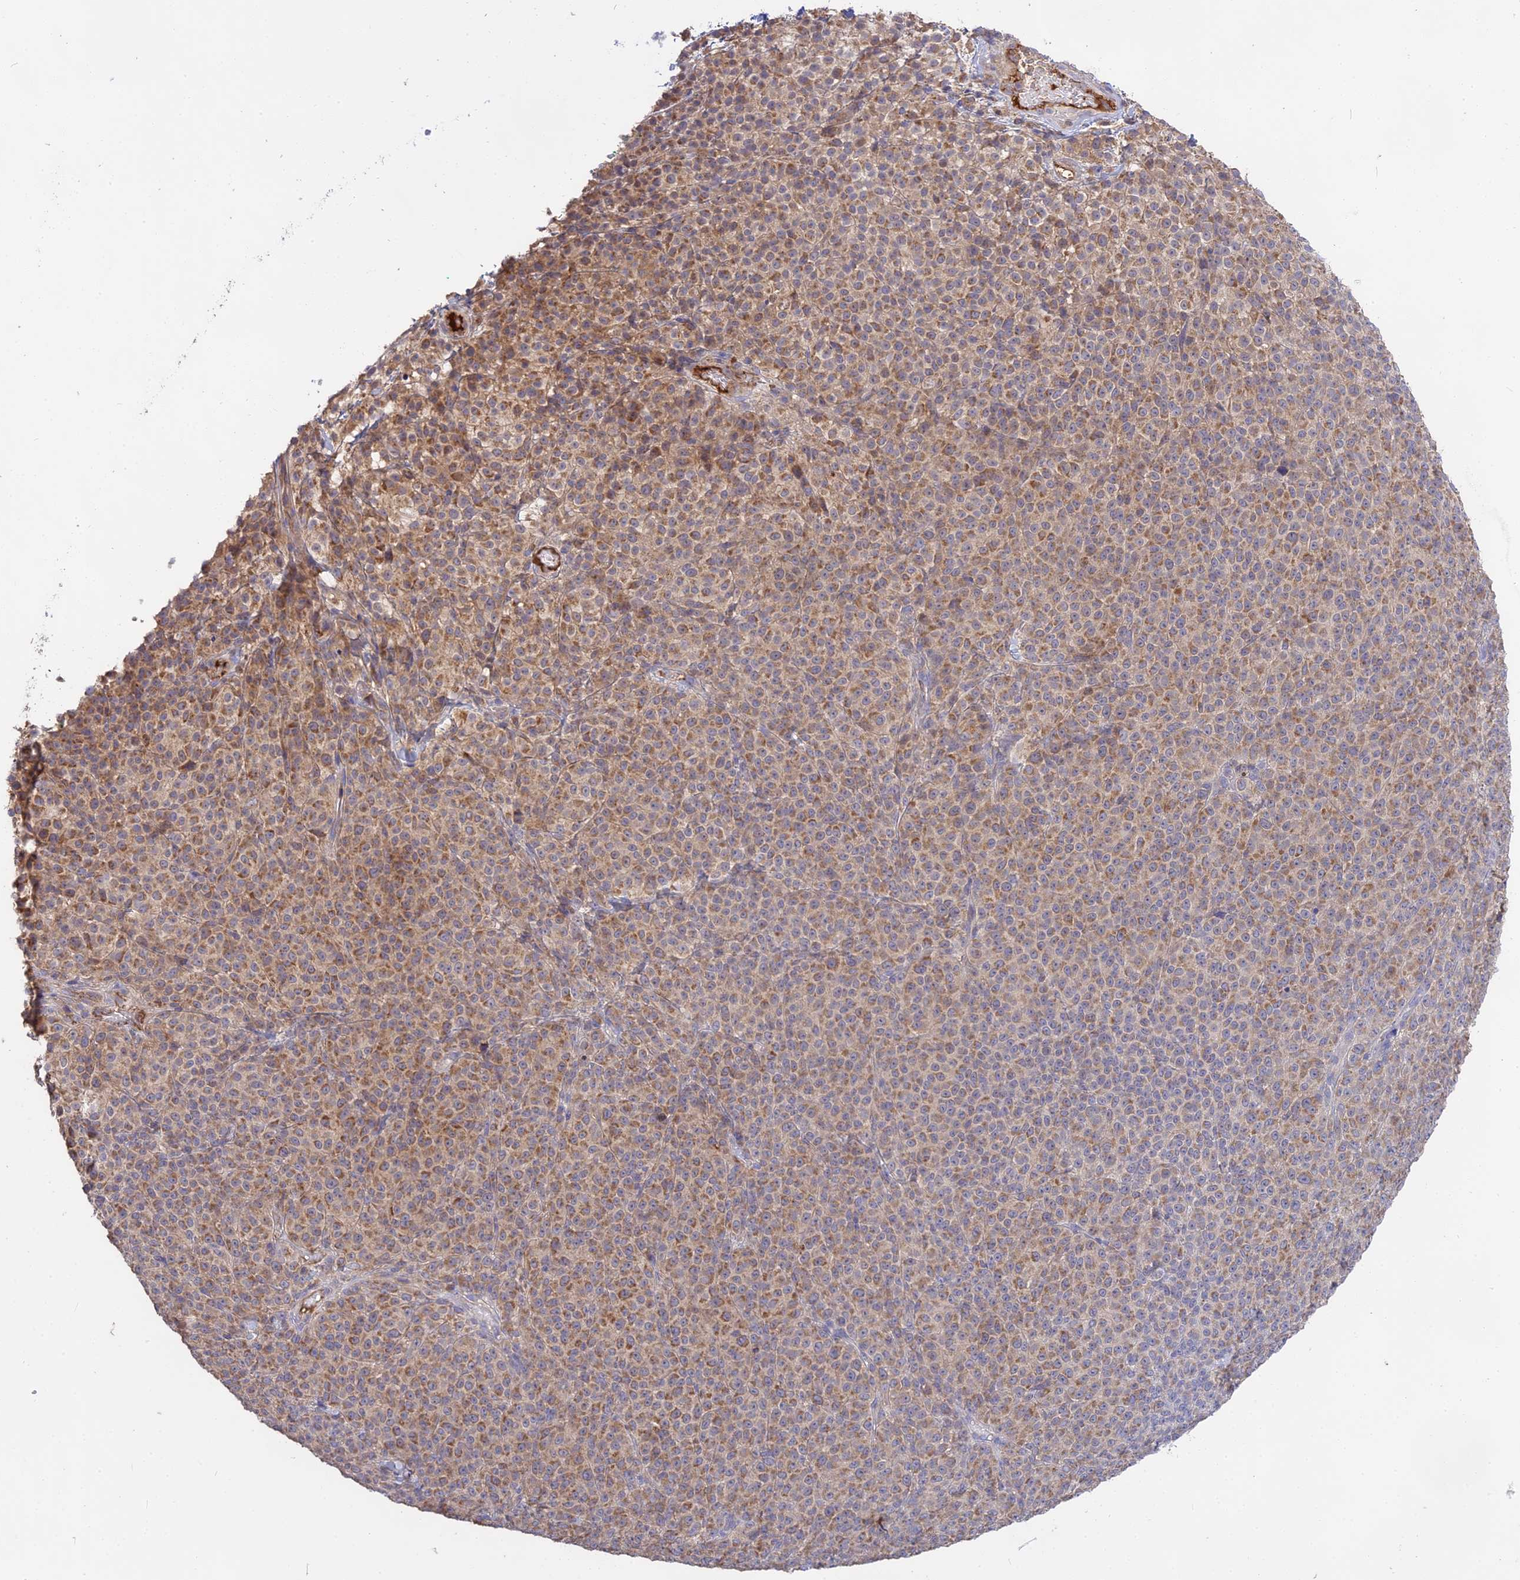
{"staining": {"intensity": "moderate", "quantity": ">75%", "location": "cytoplasmic/membranous"}, "tissue": "melanoma", "cell_type": "Tumor cells", "image_type": "cancer", "snomed": [{"axis": "morphology", "description": "Normal tissue, NOS"}, {"axis": "morphology", "description": "Malignant melanoma, NOS"}, {"axis": "topography", "description": "Skin"}], "caption": "Tumor cells demonstrate medium levels of moderate cytoplasmic/membranous positivity in about >75% of cells in human melanoma.", "gene": "NUDT8", "patient": {"sex": "female", "age": 34}}